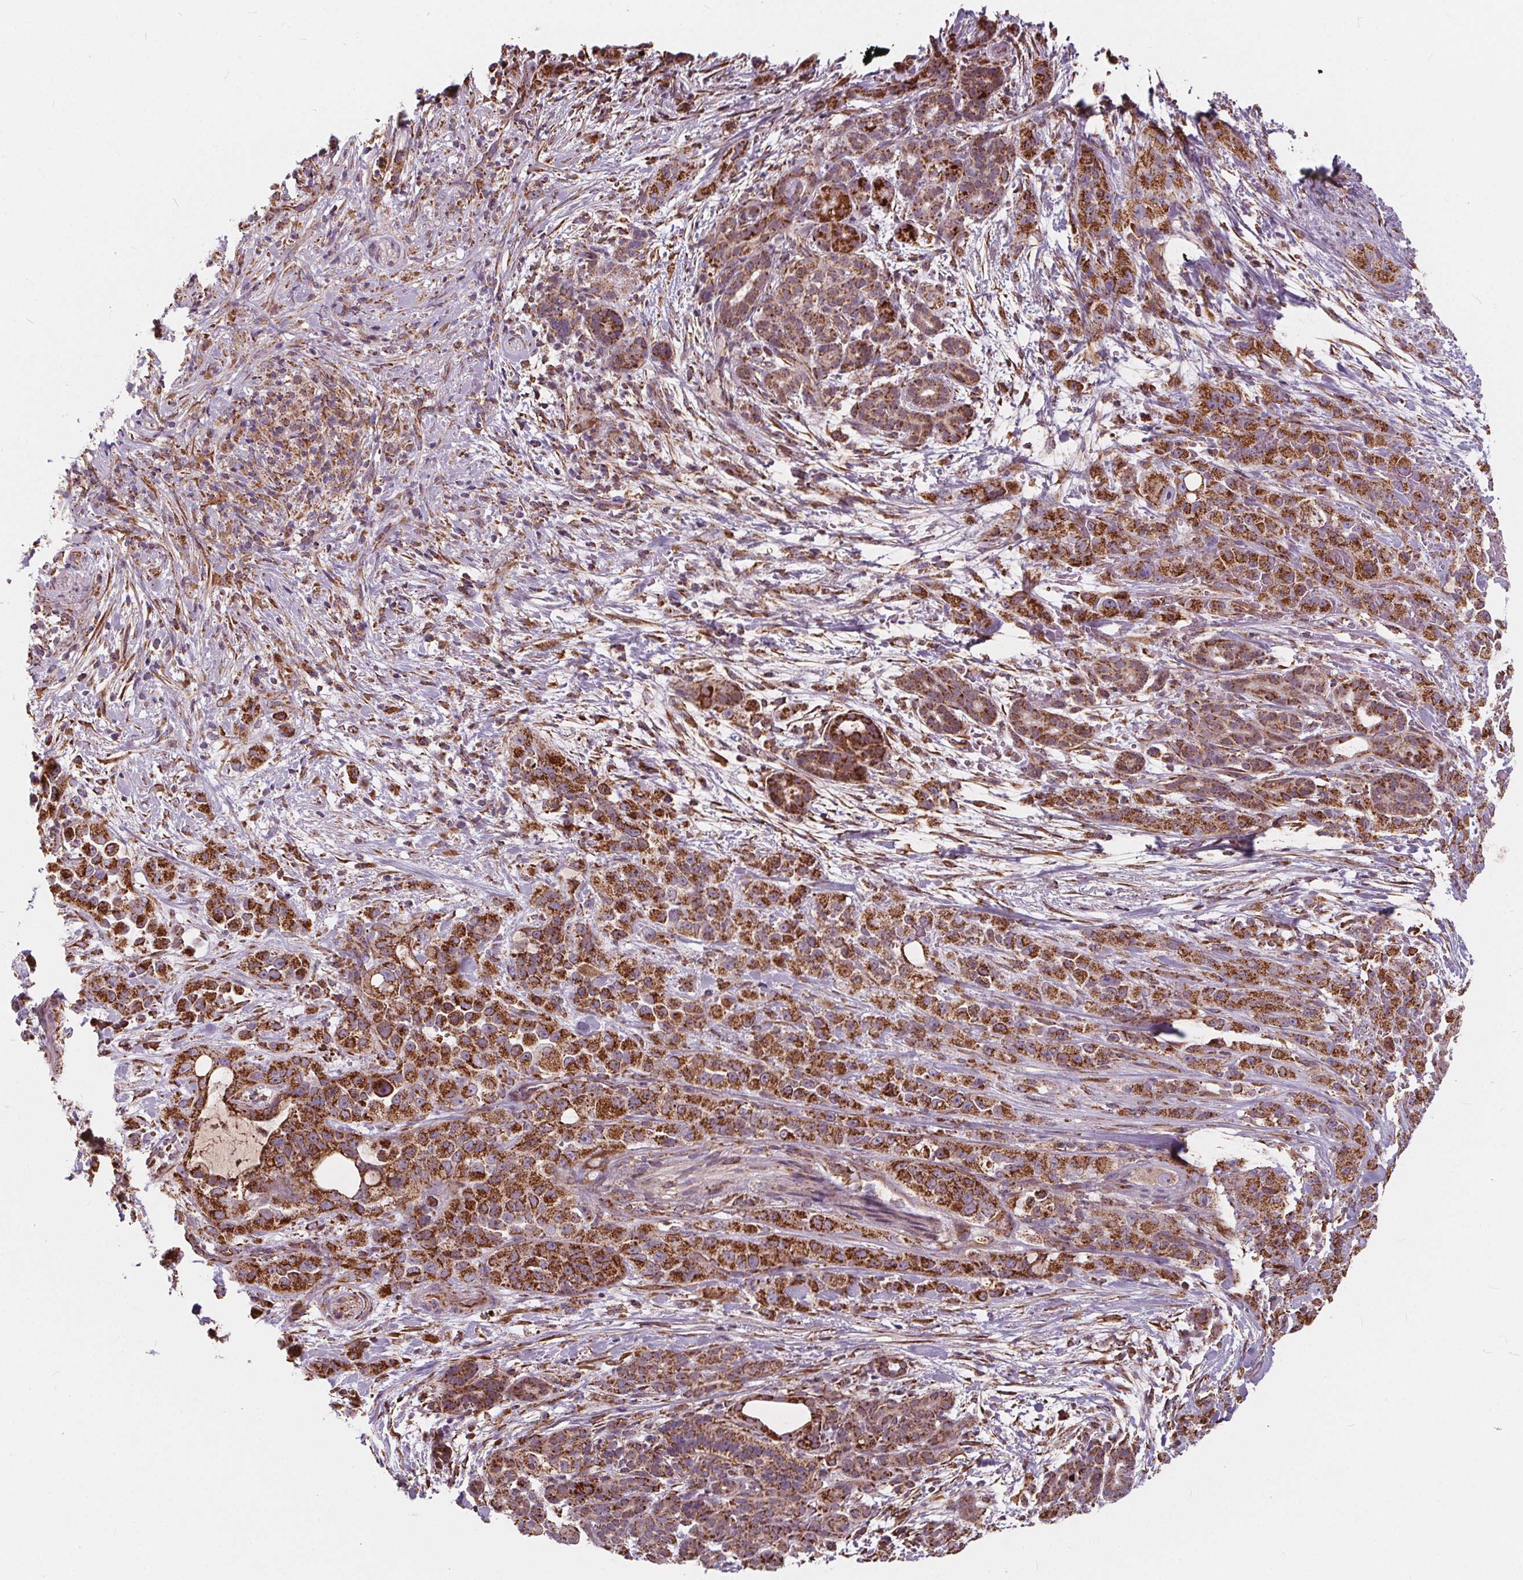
{"staining": {"intensity": "moderate", "quantity": ">75%", "location": "cytoplasmic/membranous"}, "tissue": "pancreatic cancer", "cell_type": "Tumor cells", "image_type": "cancer", "snomed": [{"axis": "morphology", "description": "Adenocarcinoma, NOS"}, {"axis": "topography", "description": "Pancreas"}], "caption": "Protein expression analysis of human pancreatic cancer reveals moderate cytoplasmic/membranous positivity in about >75% of tumor cells.", "gene": "PLSCR3", "patient": {"sex": "male", "age": 44}}